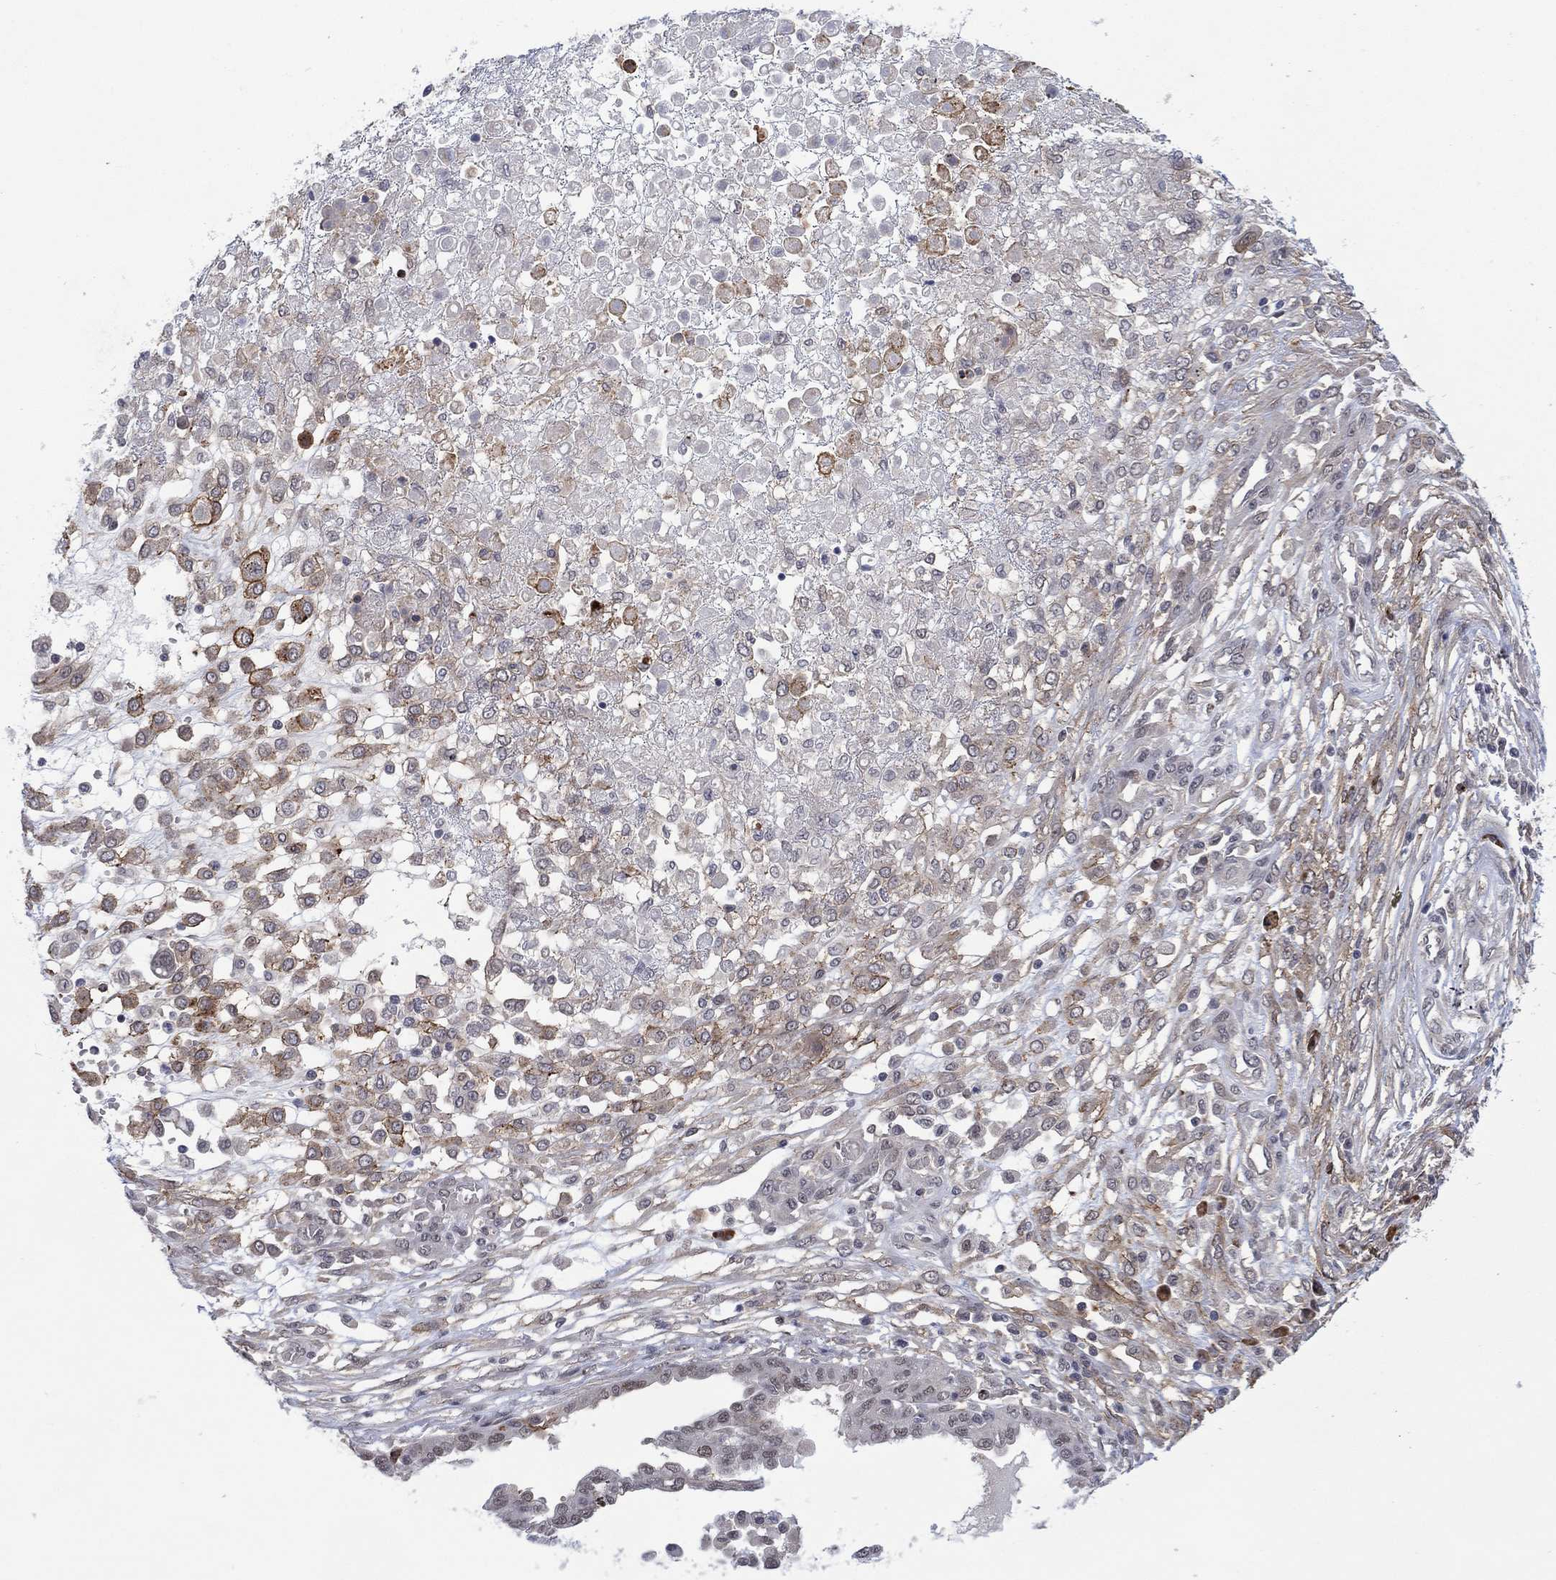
{"staining": {"intensity": "weak", "quantity": "<25%", "location": "cytoplasmic/membranous"}, "tissue": "ovarian cancer", "cell_type": "Tumor cells", "image_type": "cancer", "snomed": [{"axis": "morphology", "description": "Cystadenocarcinoma, serous, NOS"}, {"axis": "topography", "description": "Ovary"}], "caption": "This is a photomicrograph of IHC staining of serous cystadenocarcinoma (ovarian), which shows no positivity in tumor cells.", "gene": "DPP4", "patient": {"sex": "female", "age": 67}}